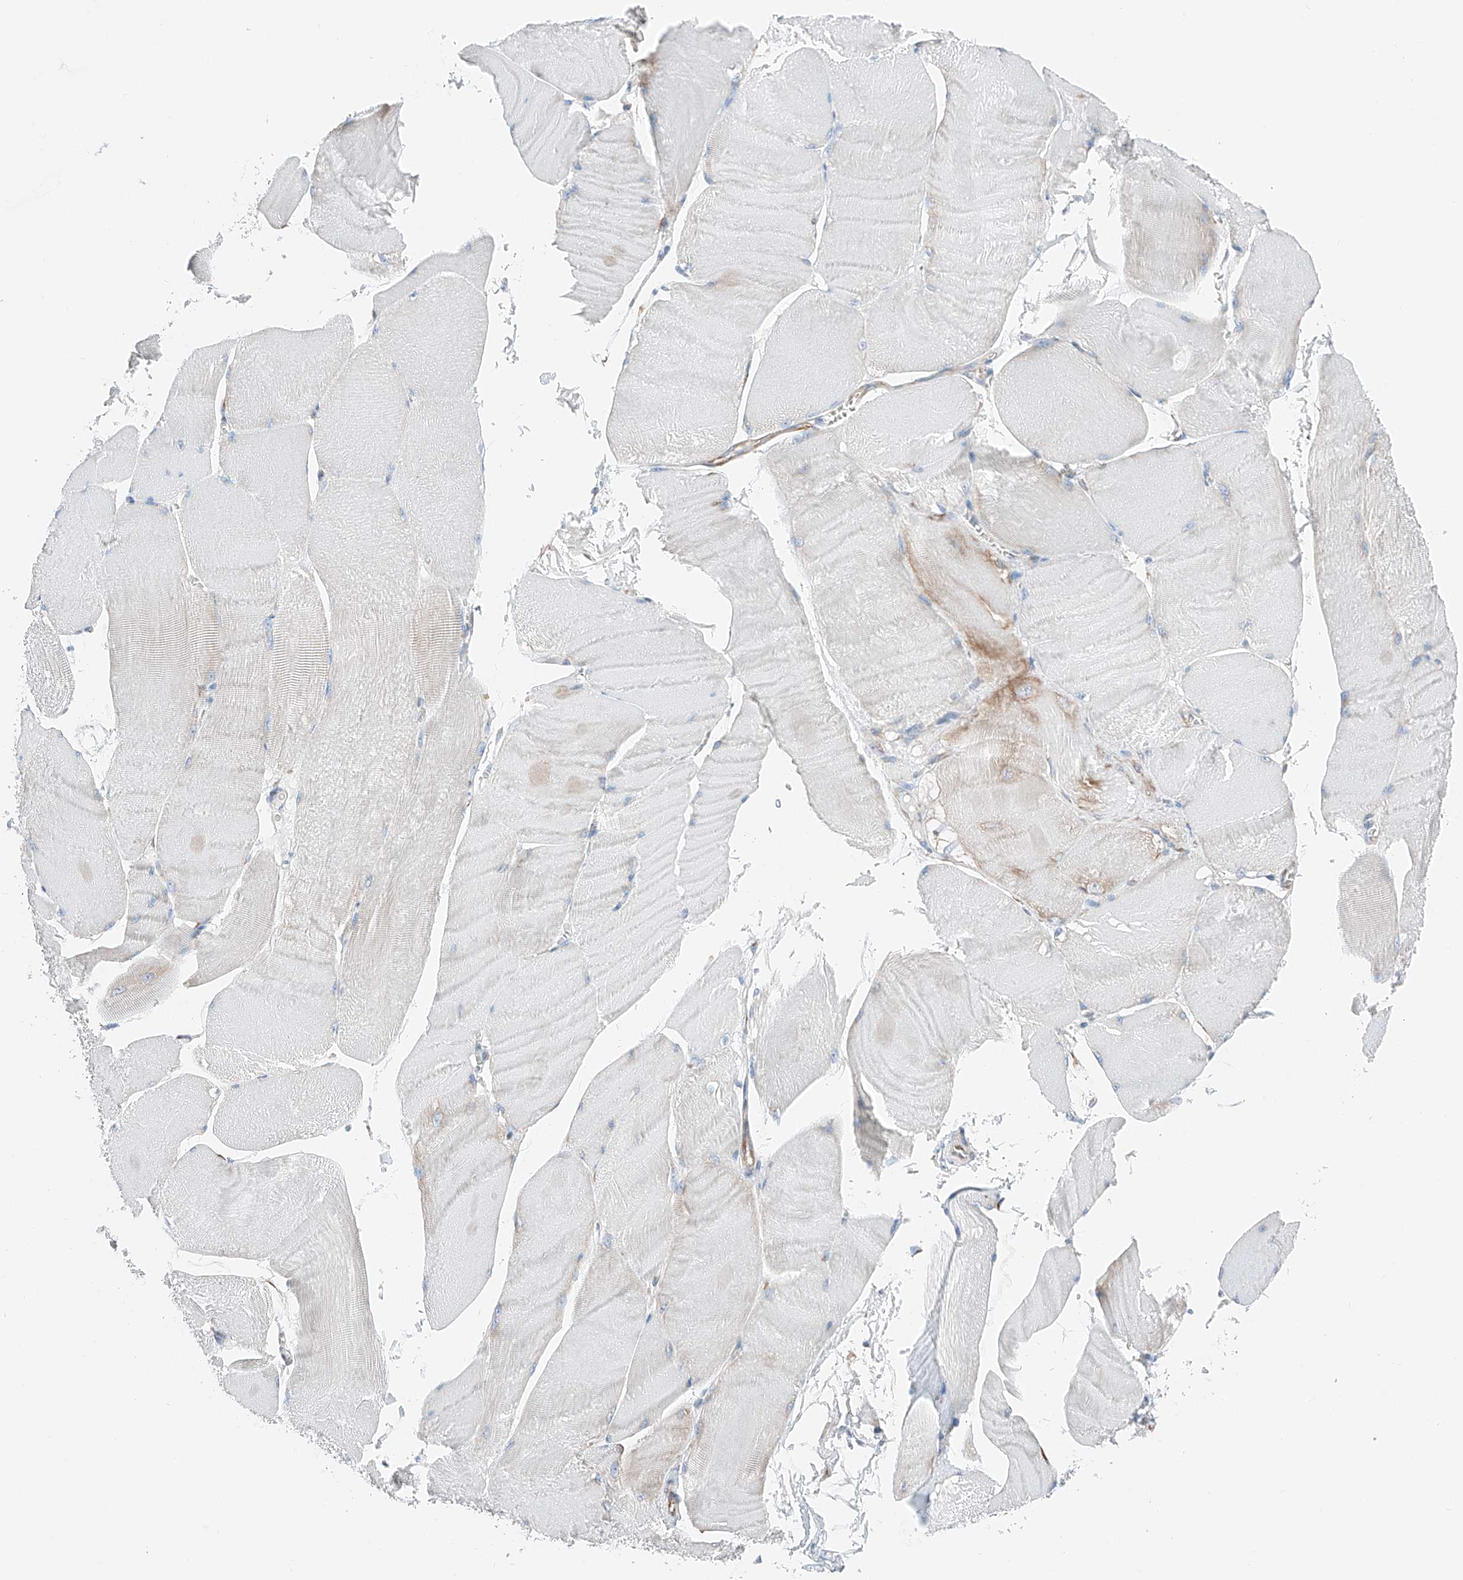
{"staining": {"intensity": "negative", "quantity": "none", "location": "none"}, "tissue": "skeletal muscle", "cell_type": "Myocytes", "image_type": "normal", "snomed": [{"axis": "morphology", "description": "Normal tissue, NOS"}, {"axis": "morphology", "description": "Basal cell carcinoma"}, {"axis": "topography", "description": "Skeletal muscle"}], "caption": "DAB (3,3'-diaminobenzidine) immunohistochemical staining of unremarkable human skeletal muscle exhibits no significant positivity in myocytes.", "gene": "CRELD1", "patient": {"sex": "female", "age": 64}}